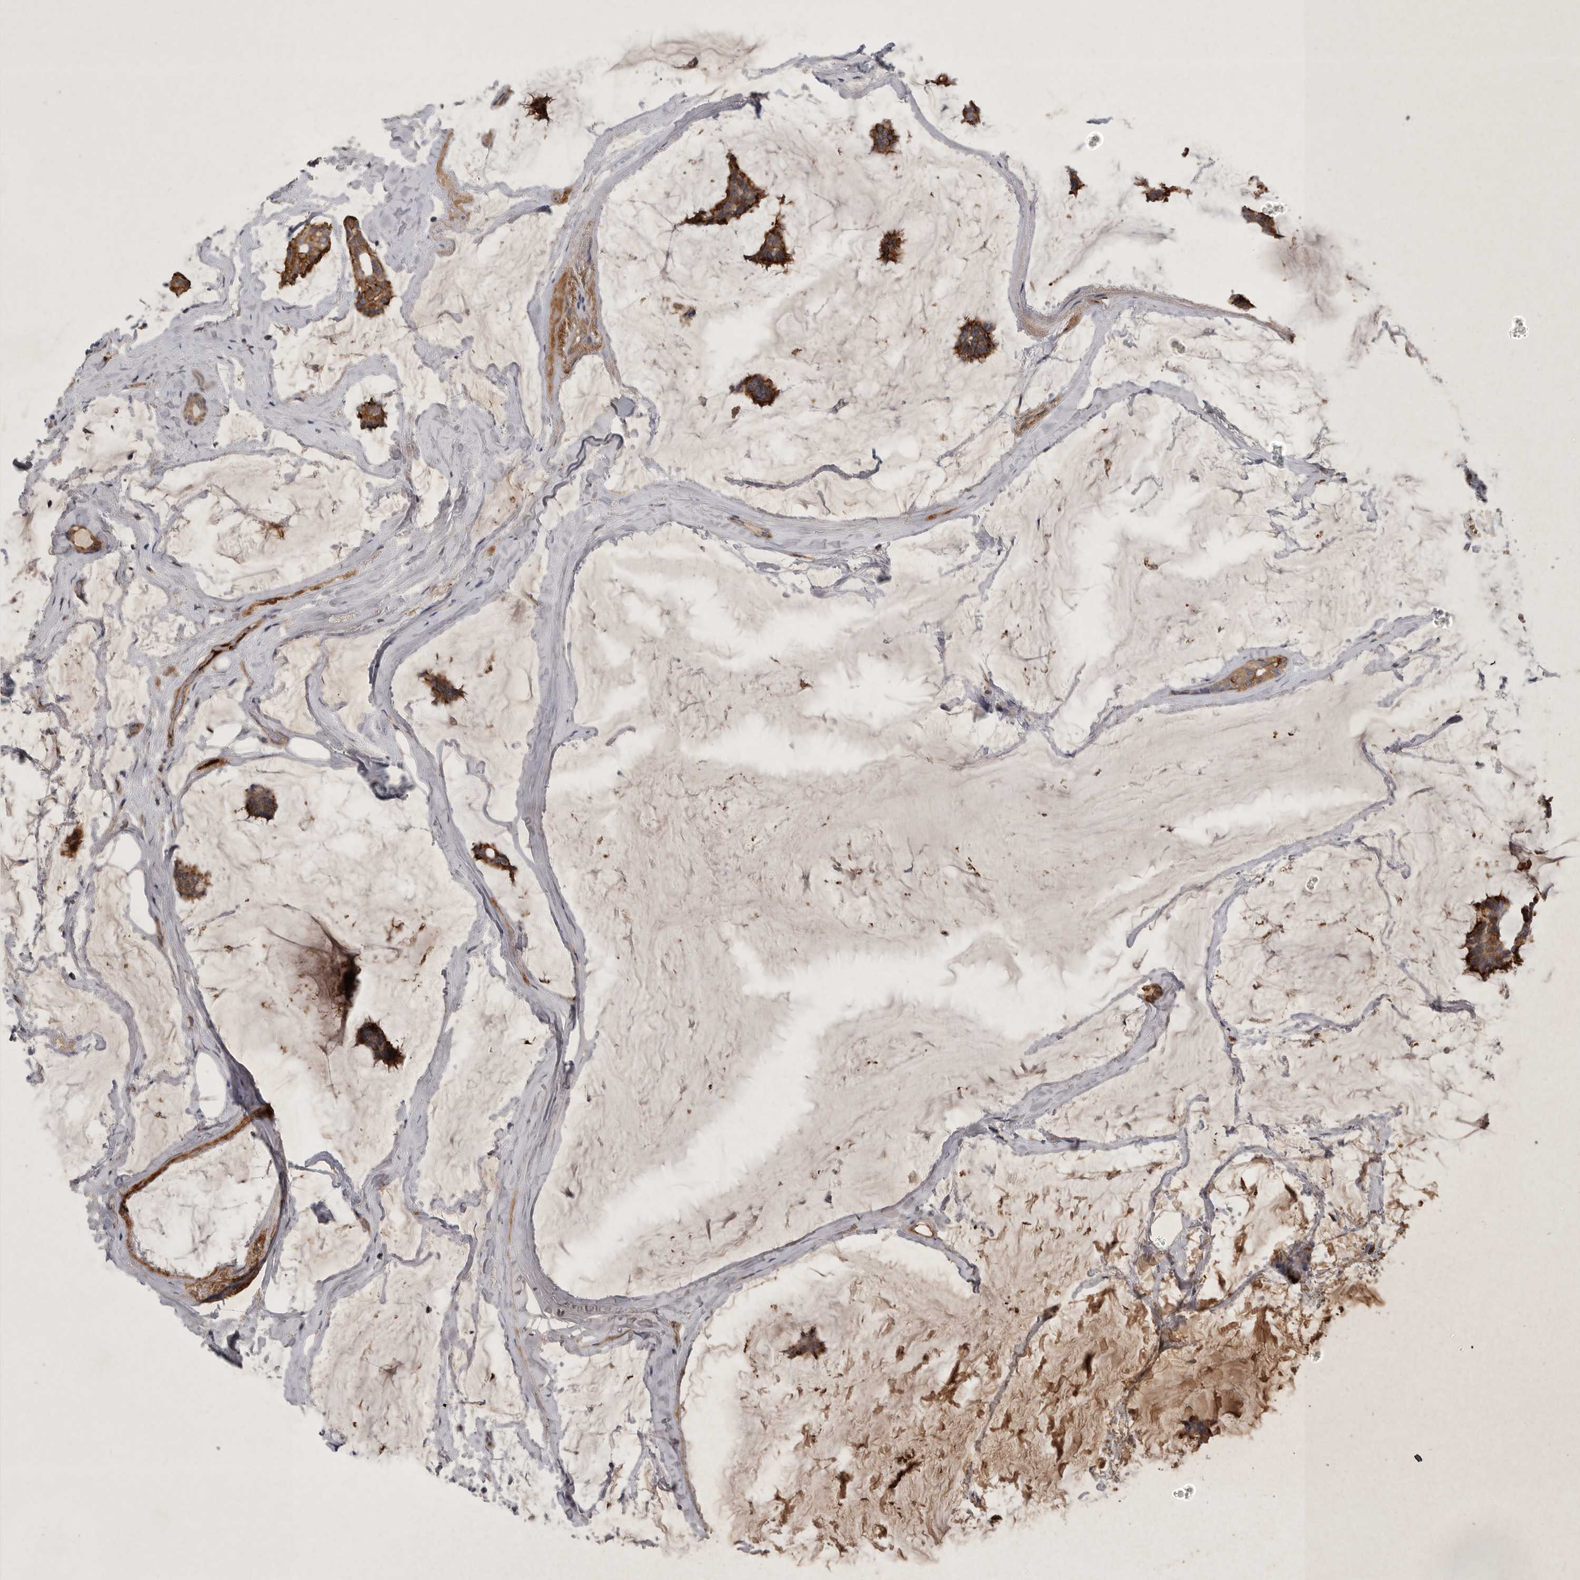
{"staining": {"intensity": "moderate", "quantity": ">75%", "location": "cytoplasmic/membranous"}, "tissue": "breast cancer", "cell_type": "Tumor cells", "image_type": "cancer", "snomed": [{"axis": "morphology", "description": "Duct carcinoma"}, {"axis": "topography", "description": "Breast"}], "caption": "The micrograph reveals immunohistochemical staining of breast infiltrating ductal carcinoma. There is moderate cytoplasmic/membranous staining is appreciated in approximately >75% of tumor cells. Nuclei are stained in blue.", "gene": "MLPH", "patient": {"sex": "female", "age": 93}}